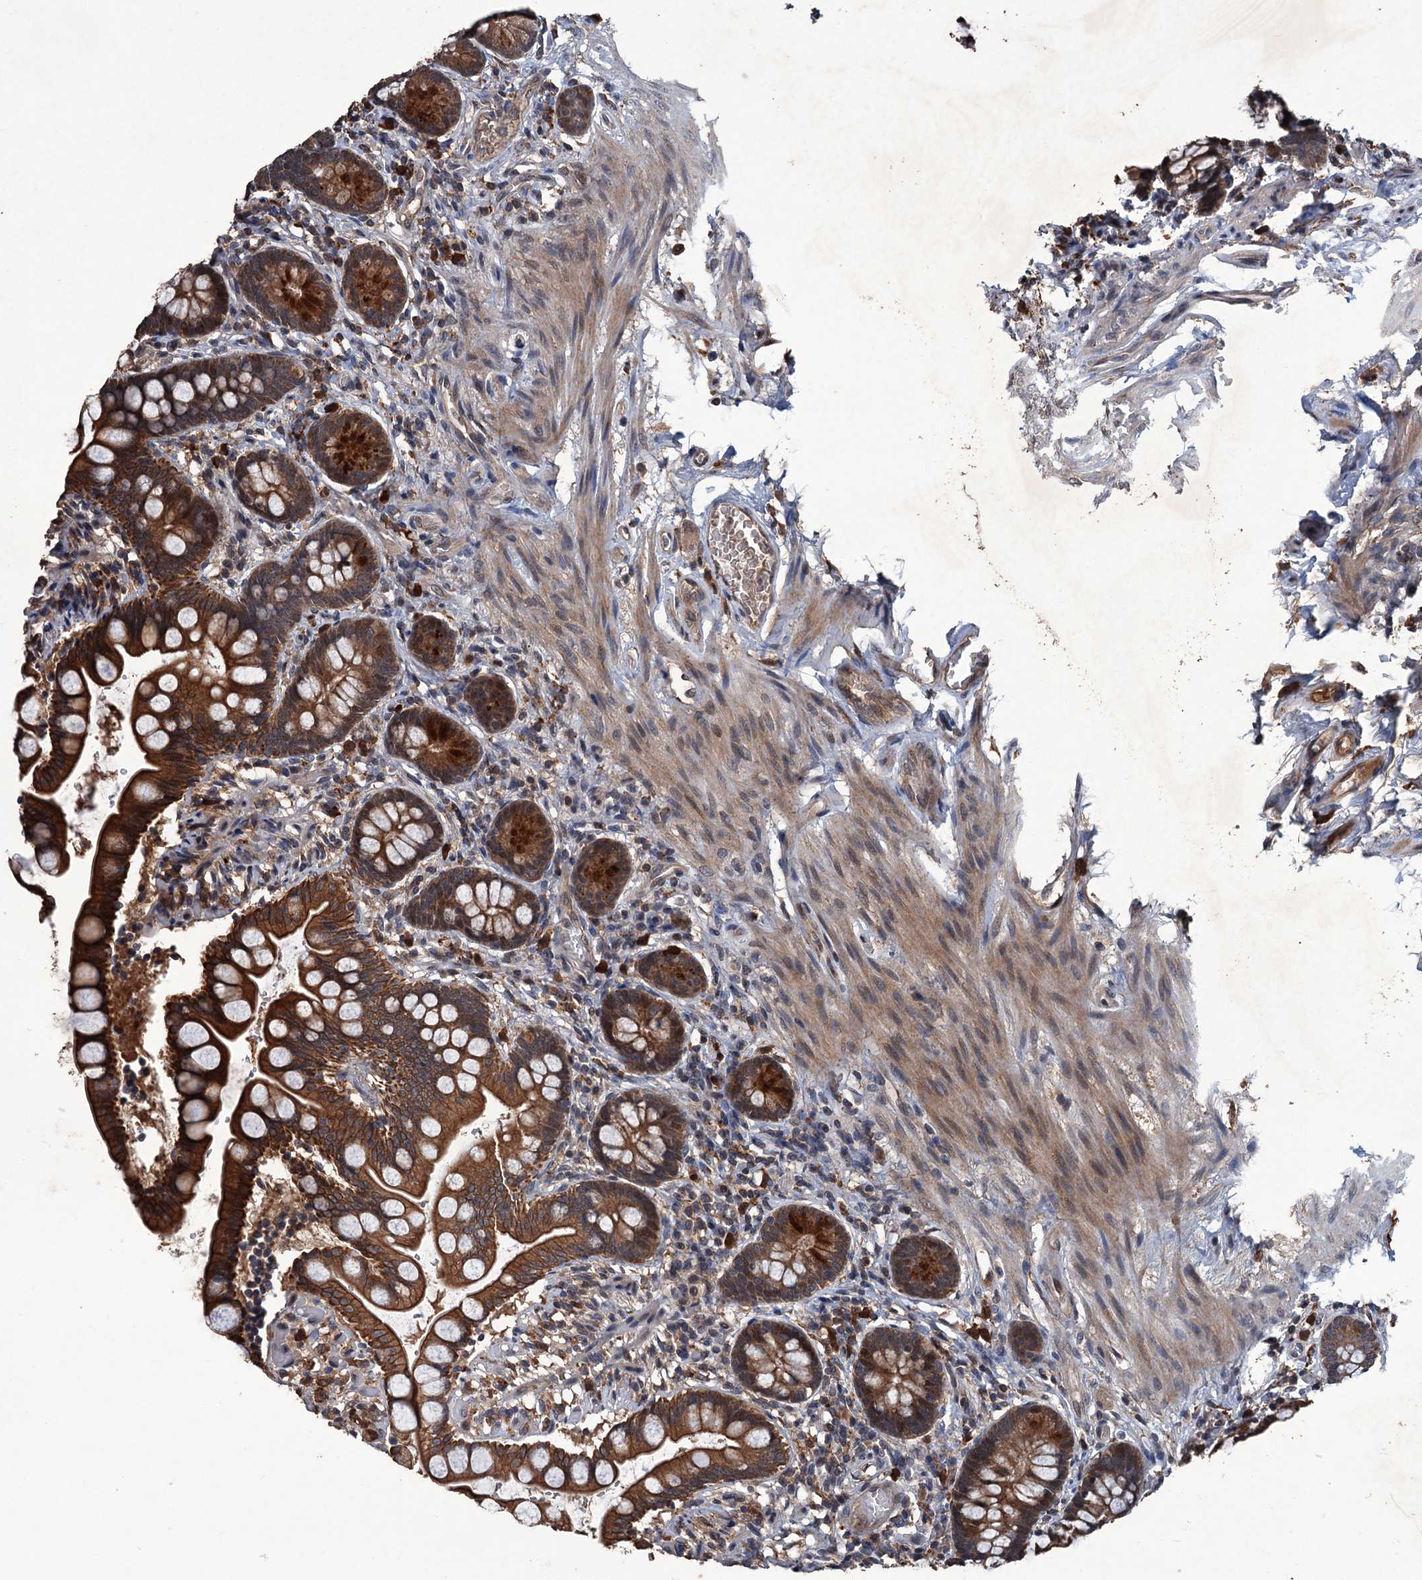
{"staining": {"intensity": "strong", "quantity": ">75%", "location": "cytoplasmic/membranous"}, "tissue": "small intestine", "cell_type": "Glandular cells", "image_type": "normal", "snomed": [{"axis": "morphology", "description": "Normal tissue, NOS"}, {"axis": "topography", "description": "Small intestine"}], "caption": "Immunohistochemistry image of normal small intestine stained for a protein (brown), which shows high levels of strong cytoplasmic/membranous positivity in approximately >75% of glandular cells.", "gene": "ZNF438", "patient": {"sex": "male", "age": 52}}